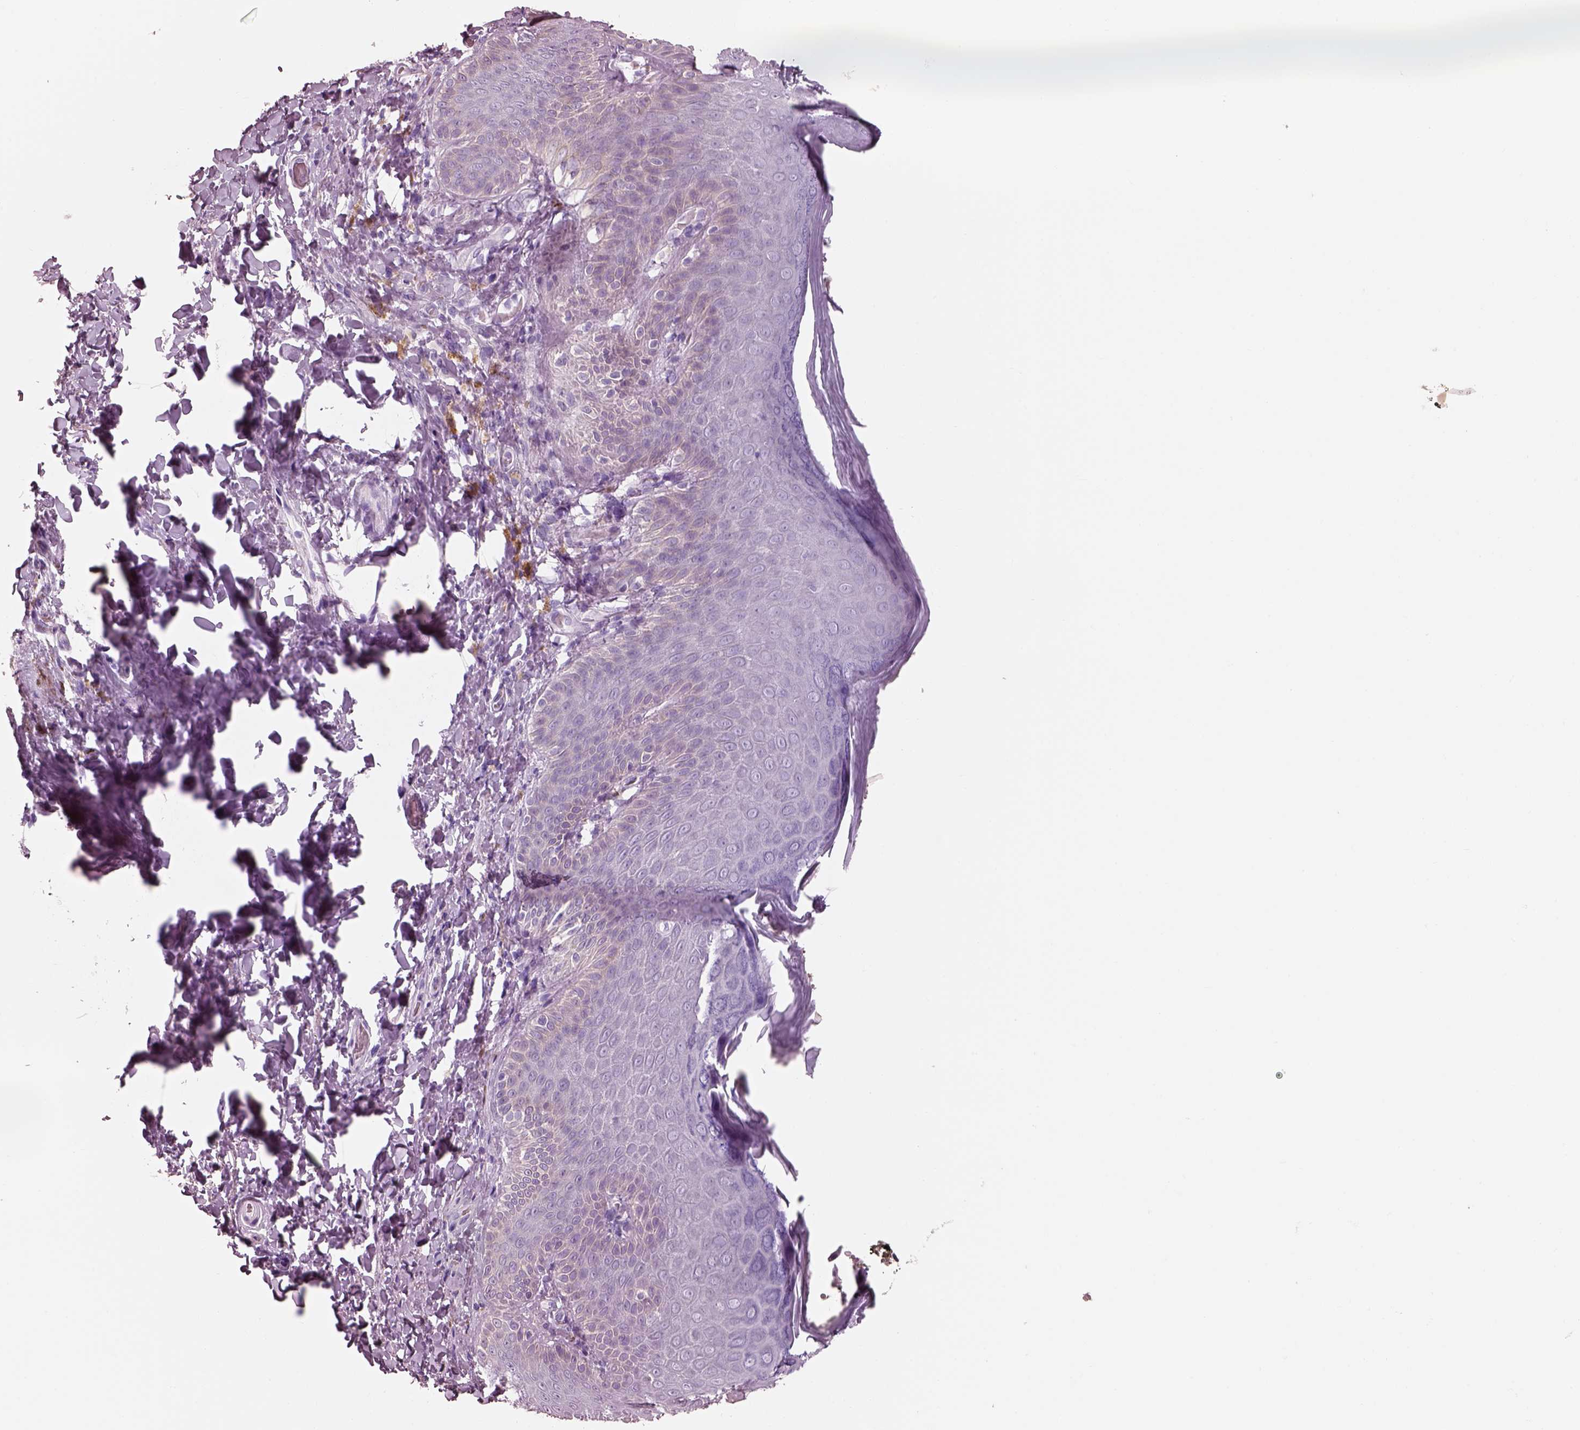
{"staining": {"intensity": "negative", "quantity": "none", "location": "none"}, "tissue": "skin", "cell_type": "Epidermal cells", "image_type": "normal", "snomed": [{"axis": "morphology", "description": "Normal tissue, NOS"}, {"axis": "topography", "description": "Anal"}], "caption": "High power microscopy micrograph of an immunohistochemistry micrograph of benign skin, revealing no significant staining in epidermal cells.", "gene": "PNOC", "patient": {"sex": "male", "age": 53}}